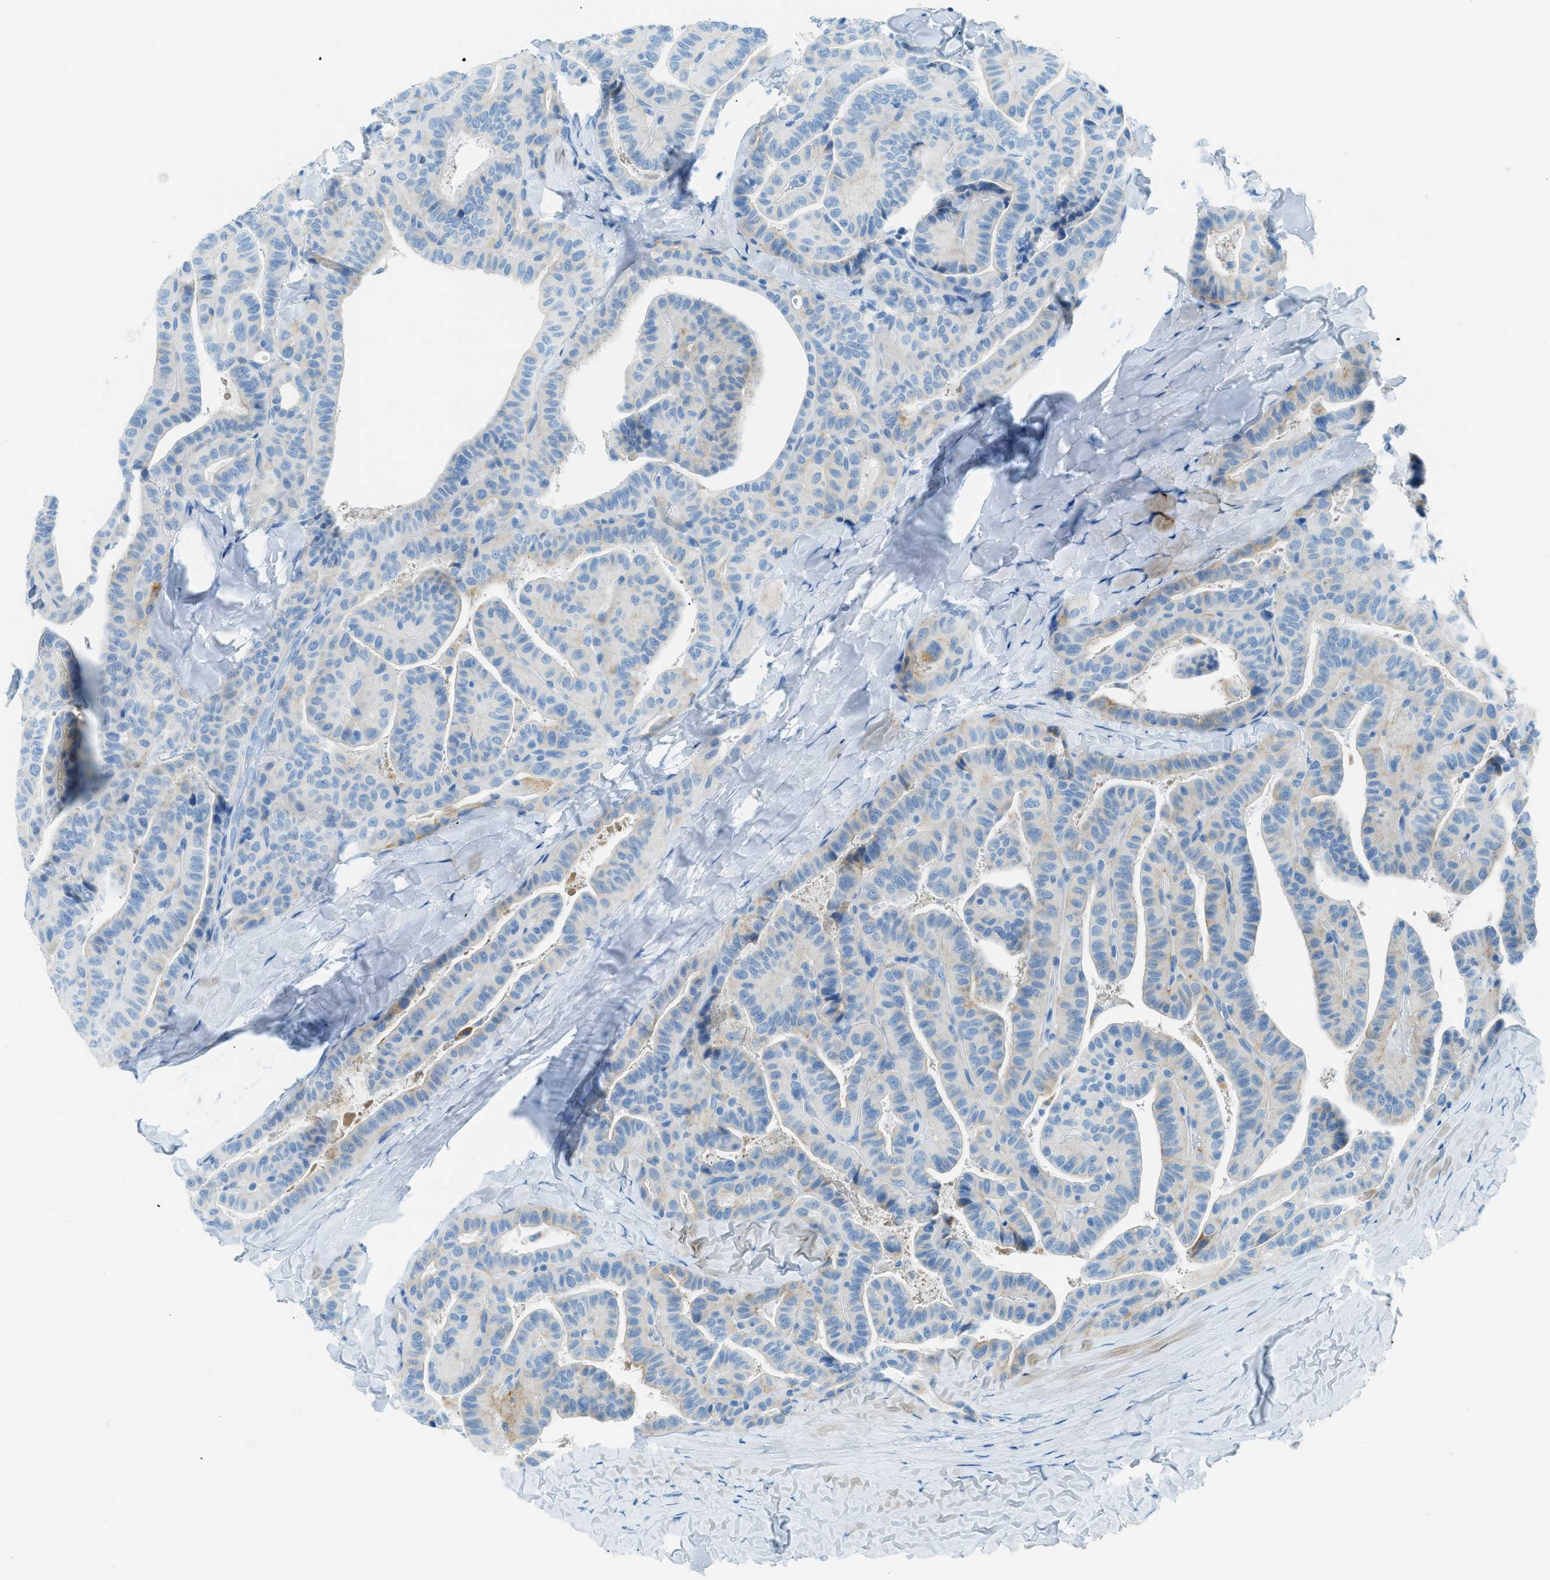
{"staining": {"intensity": "negative", "quantity": "none", "location": "none"}, "tissue": "thyroid cancer", "cell_type": "Tumor cells", "image_type": "cancer", "snomed": [{"axis": "morphology", "description": "Papillary adenocarcinoma, NOS"}, {"axis": "topography", "description": "Thyroid gland"}], "caption": "Thyroid cancer stained for a protein using immunohistochemistry displays no positivity tumor cells.", "gene": "C21orf62", "patient": {"sex": "male", "age": 77}}